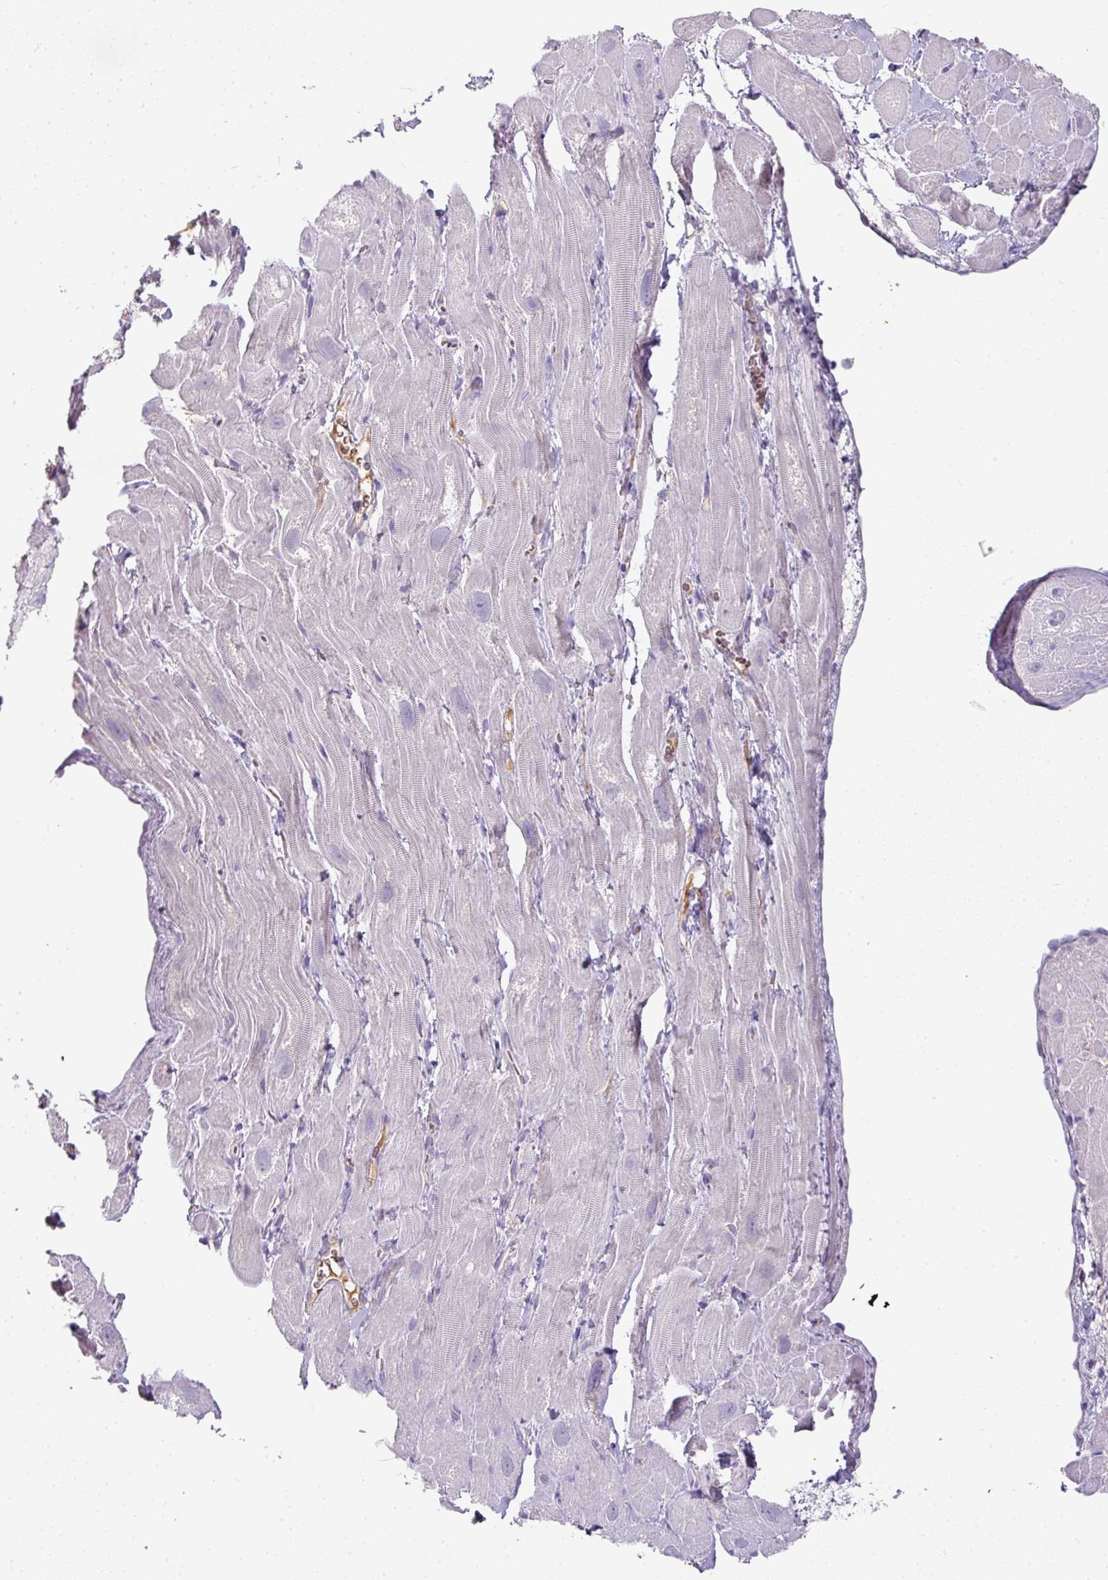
{"staining": {"intensity": "negative", "quantity": "none", "location": "none"}, "tissue": "heart muscle", "cell_type": "Cardiomyocytes", "image_type": "normal", "snomed": [{"axis": "morphology", "description": "Normal tissue, NOS"}, {"axis": "topography", "description": "Heart"}], "caption": "Cardiomyocytes are negative for protein expression in benign human heart muscle. (DAB (3,3'-diaminobenzidine) immunohistochemistry with hematoxylin counter stain).", "gene": "FGF17", "patient": {"sex": "male", "age": 49}}